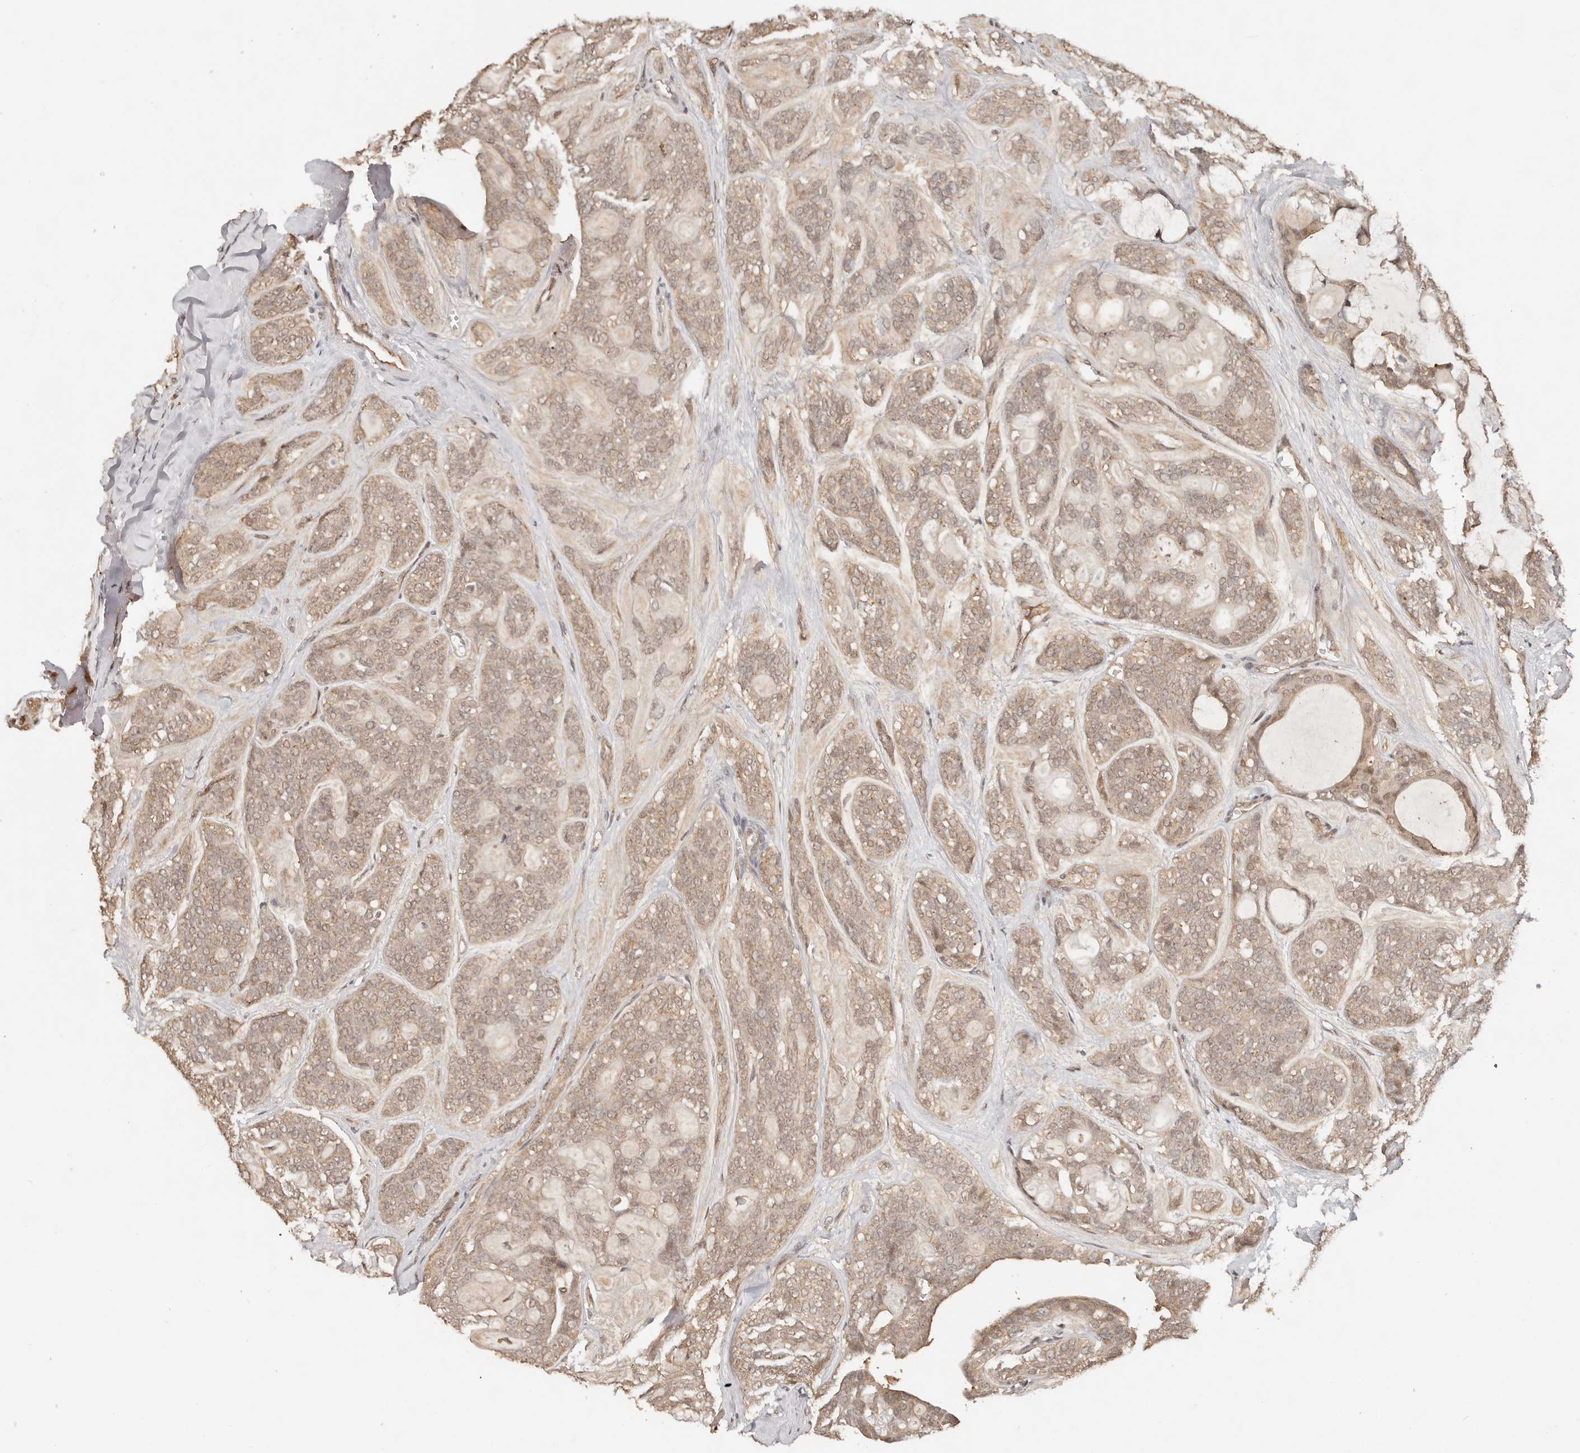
{"staining": {"intensity": "weak", "quantity": ">75%", "location": "cytoplasmic/membranous,nuclear"}, "tissue": "head and neck cancer", "cell_type": "Tumor cells", "image_type": "cancer", "snomed": [{"axis": "morphology", "description": "Adenocarcinoma, NOS"}, {"axis": "topography", "description": "Head-Neck"}], "caption": "This is an image of immunohistochemistry (IHC) staining of head and neck adenocarcinoma, which shows weak positivity in the cytoplasmic/membranous and nuclear of tumor cells.", "gene": "PSMA5", "patient": {"sex": "male", "age": 66}}